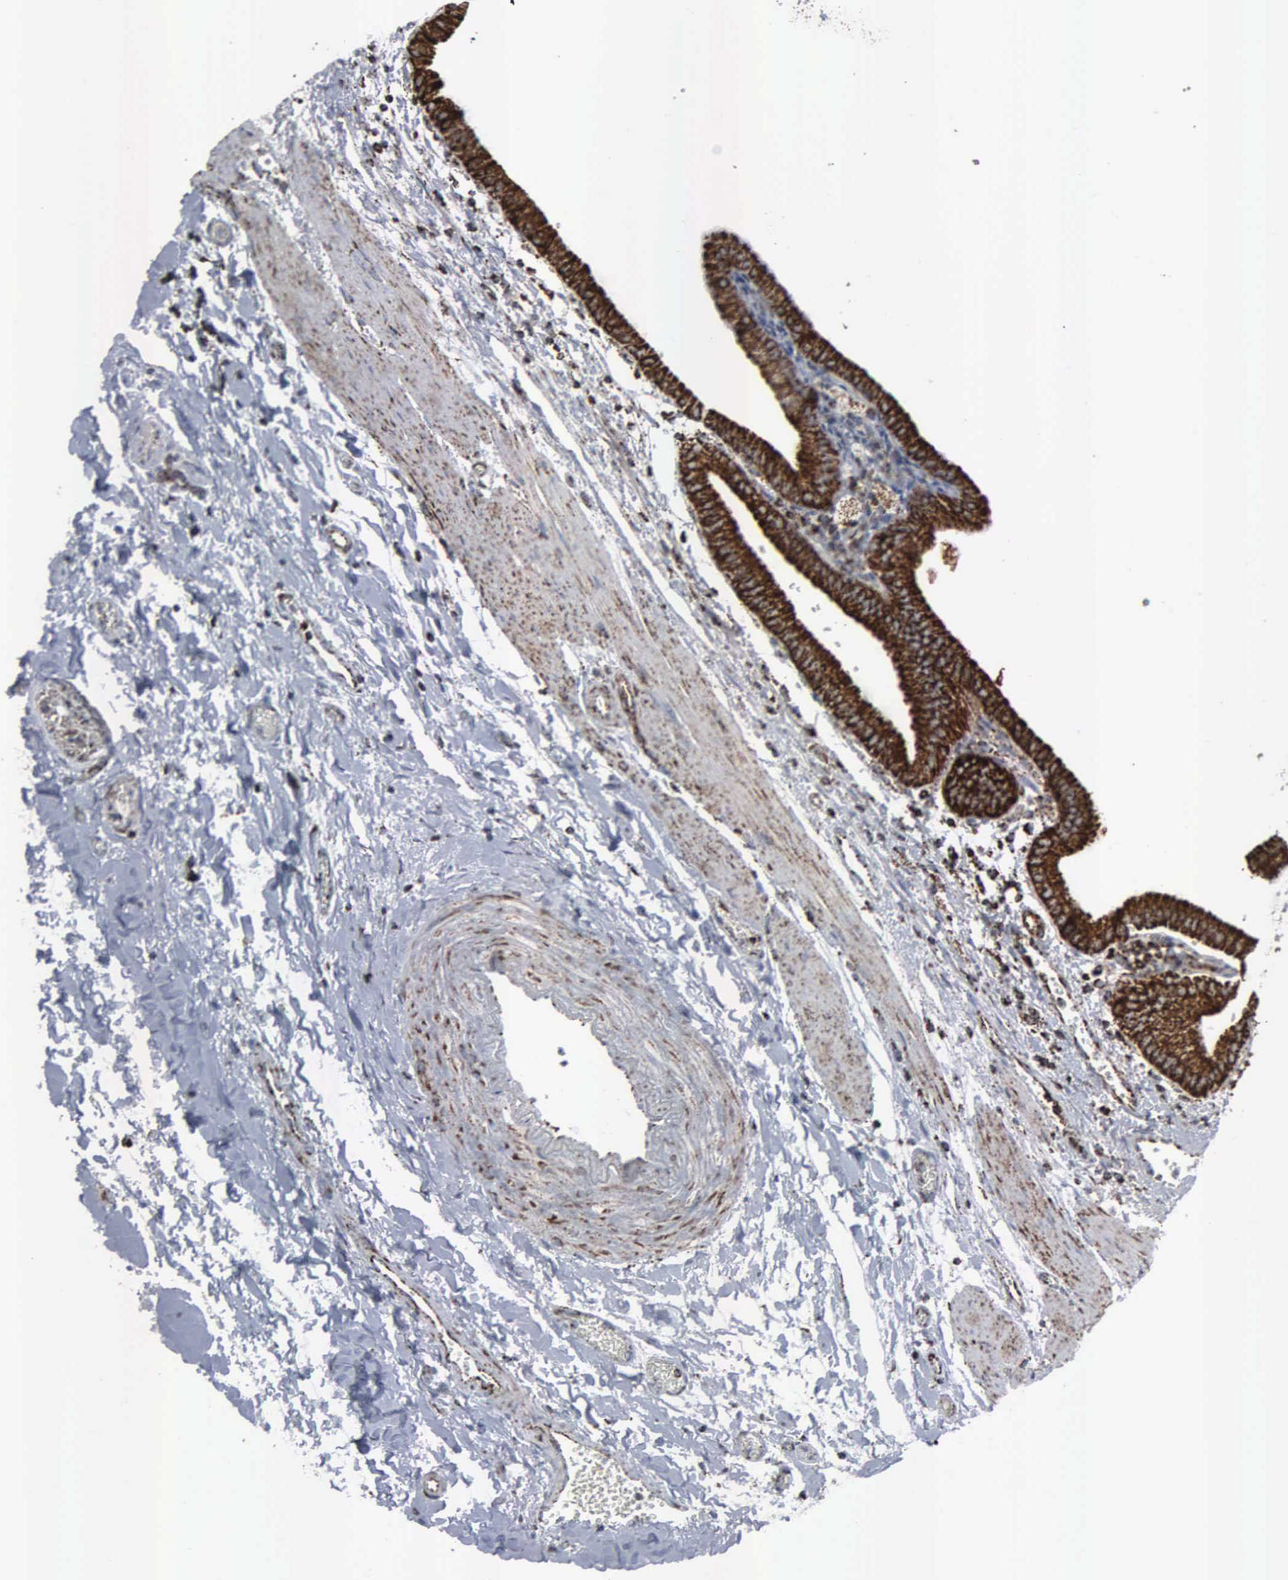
{"staining": {"intensity": "strong", "quantity": ">75%", "location": "cytoplasmic/membranous"}, "tissue": "gallbladder", "cell_type": "Glandular cells", "image_type": "normal", "snomed": [{"axis": "morphology", "description": "Normal tissue, NOS"}, {"axis": "topography", "description": "Gallbladder"}], "caption": "Strong cytoplasmic/membranous expression for a protein is appreciated in approximately >75% of glandular cells of benign gallbladder using immunohistochemistry.", "gene": "HSPA9", "patient": {"sex": "female", "age": 48}}